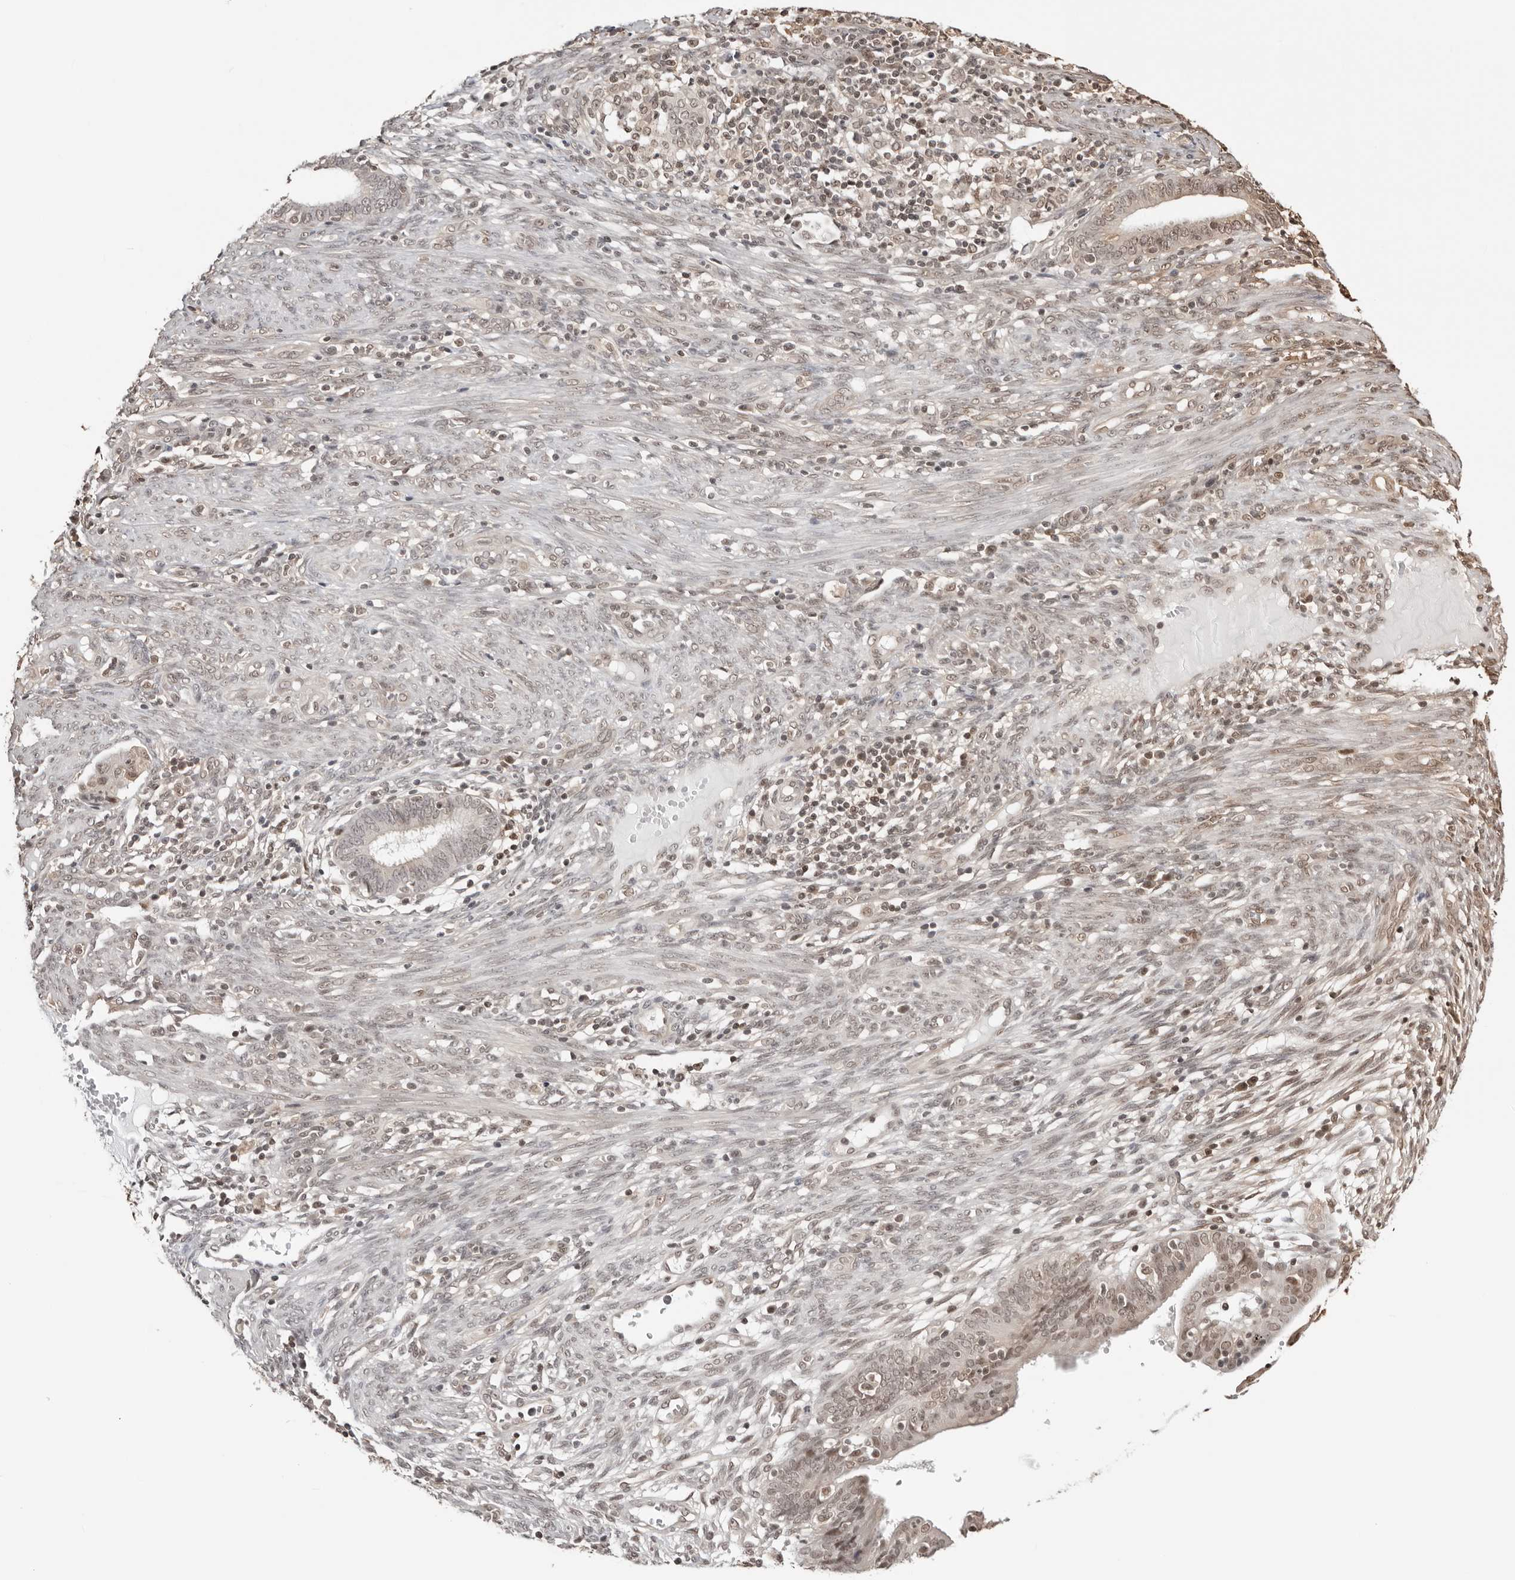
{"staining": {"intensity": "weak", "quantity": "25%-75%", "location": "nuclear"}, "tissue": "endometrial cancer", "cell_type": "Tumor cells", "image_type": "cancer", "snomed": [{"axis": "morphology", "description": "Adenocarcinoma, NOS"}, {"axis": "topography", "description": "Endometrium"}], "caption": "Protein expression analysis of human endometrial cancer reveals weak nuclear positivity in approximately 25%-75% of tumor cells.", "gene": "SDE2", "patient": {"sex": "female", "age": 51}}